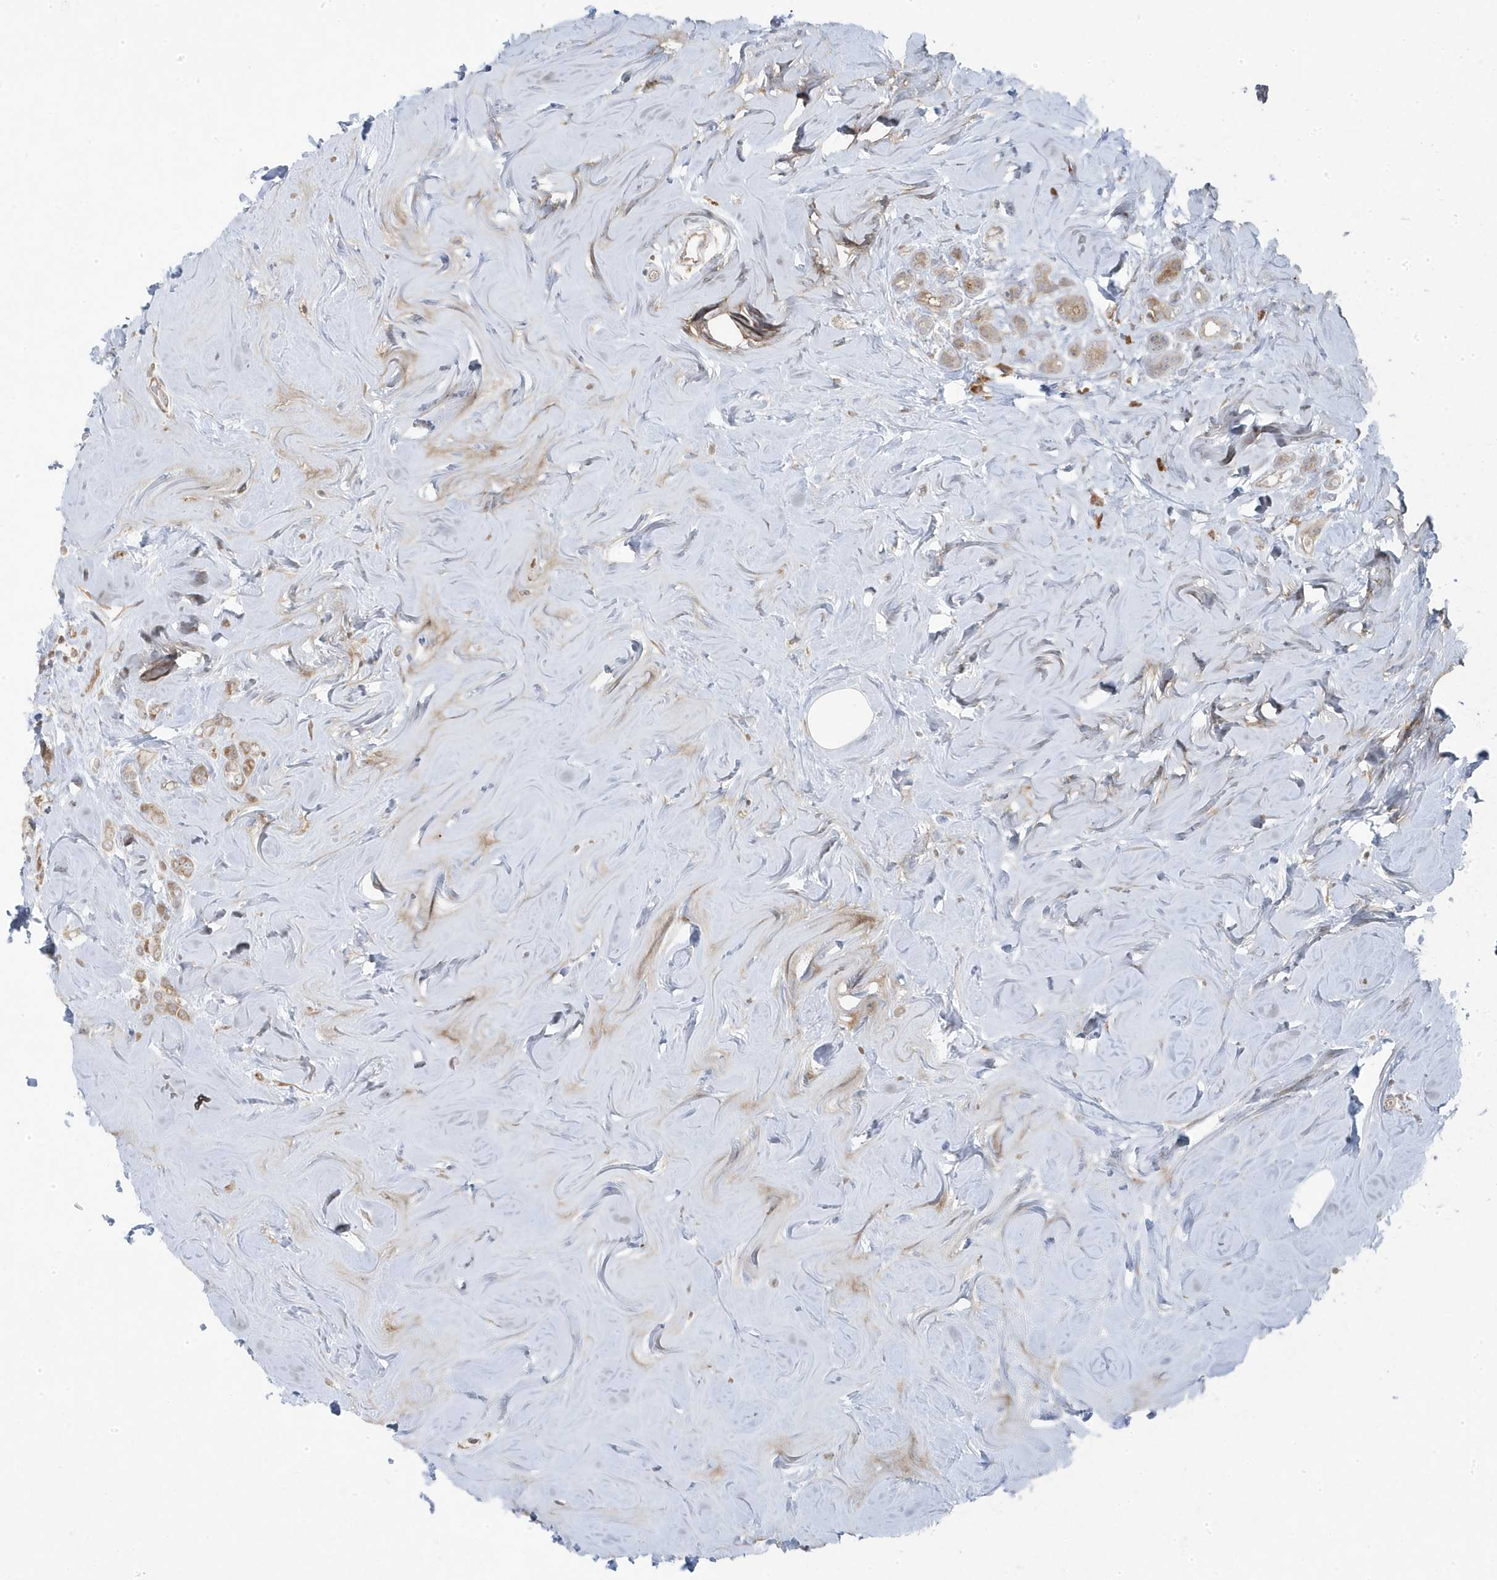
{"staining": {"intensity": "weak", "quantity": ">75%", "location": "cytoplasmic/membranous"}, "tissue": "breast cancer", "cell_type": "Tumor cells", "image_type": "cancer", "snomed": [{"axis": "morphology", "description": "Lobular carcinoma"}, {"axis": "topography", "description": "Breast"}], "caption": "A brown stain labels weak cytoplasmic/membranous expression of a protein in human breast lobular carcinoma tumor cells. Using DAB (brown) and hematoxylin (blue) stains, captured at high magnification using brightfield microscopy.", "gene": "ZNF654", "patient": {"sex": "female", "age": 47}}